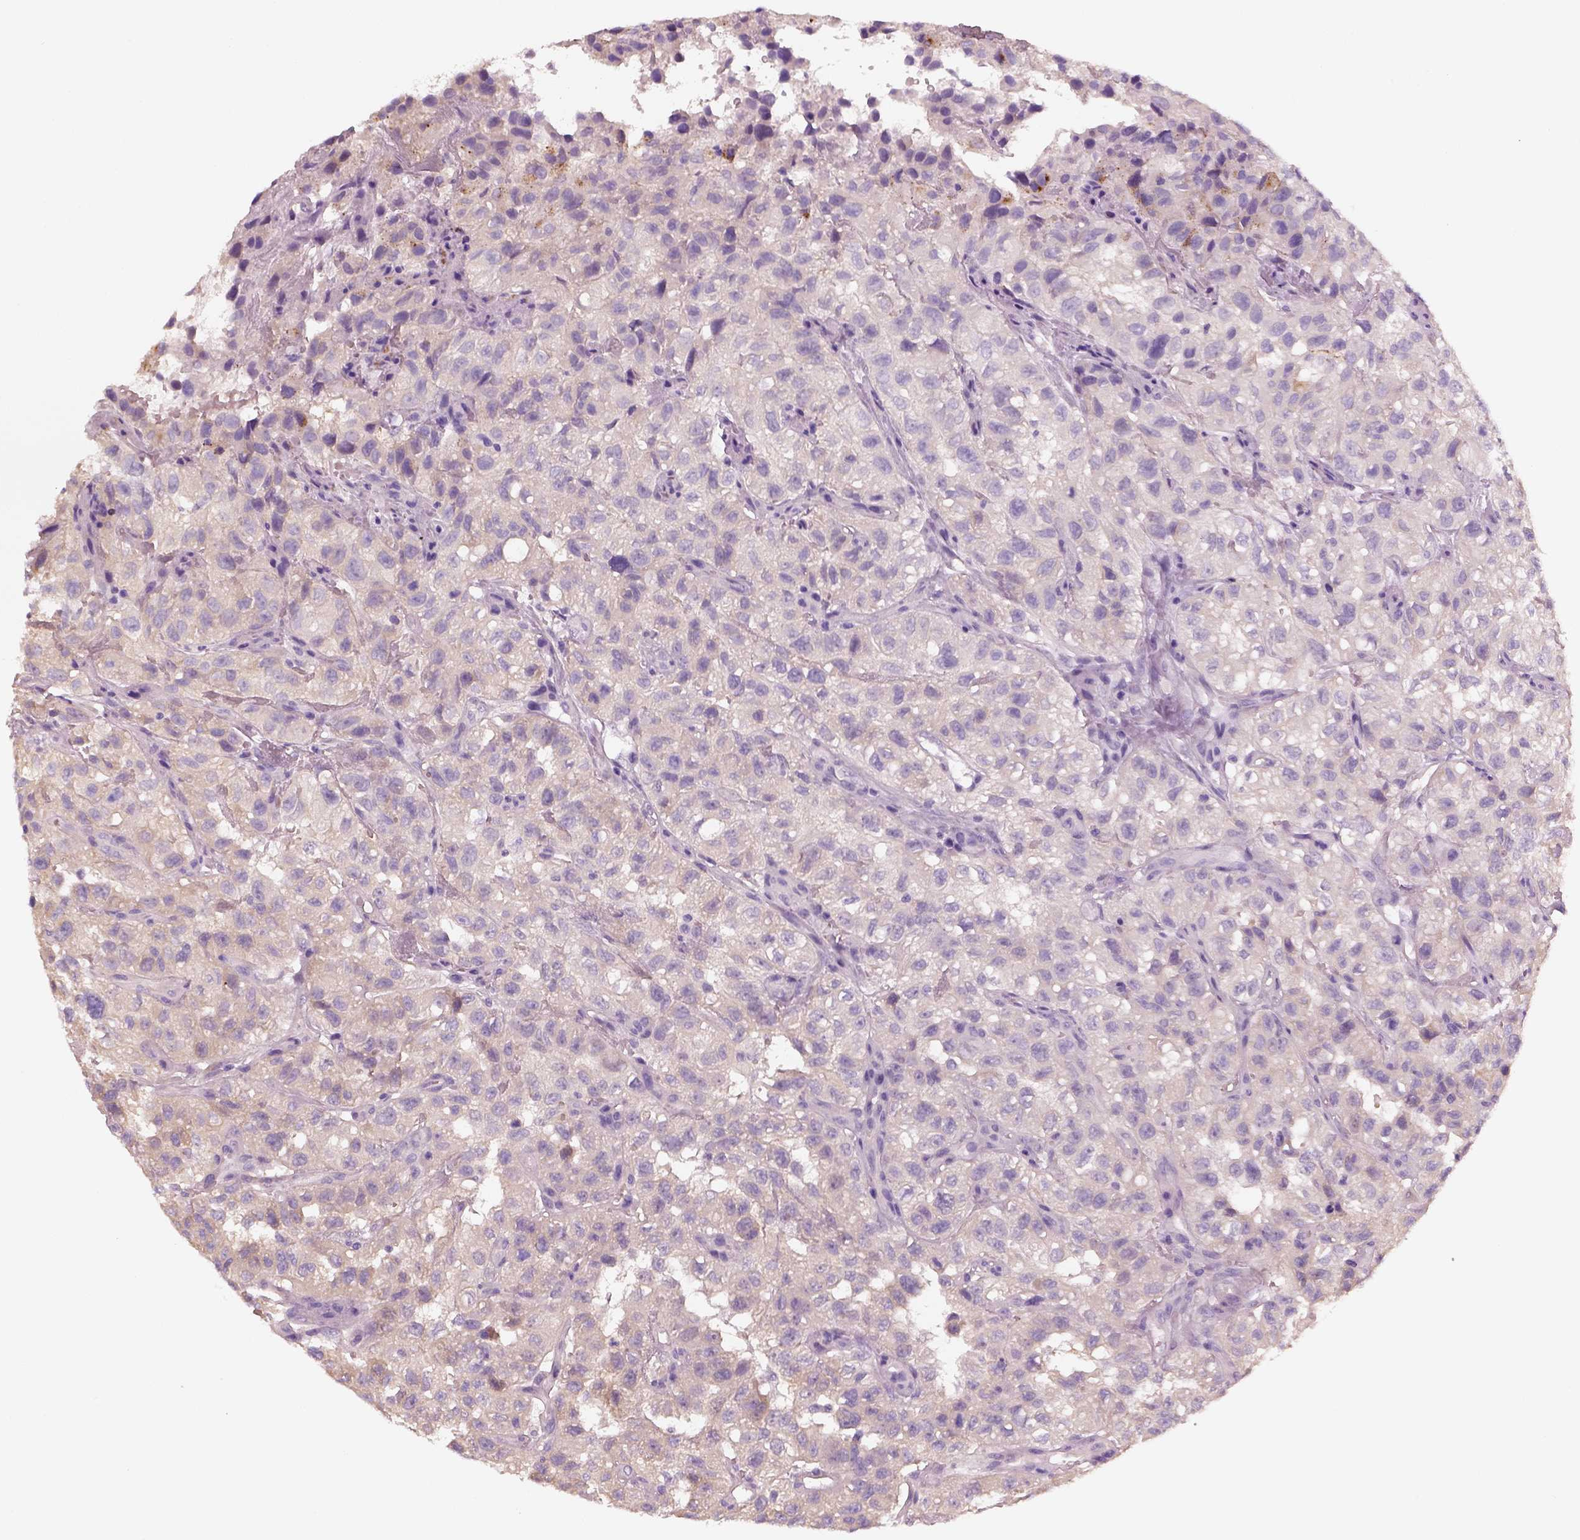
{"staining": {"intensity": "negative", "quantity": "none", "location": "none"}, "tissue": "renal cancer", "cell_type": "Tumor cells", "image_type": "cancer", "snomed": [{"axis": "morphology", "description": "Adenocarcinoma, NOS"}, {"axis": "topography", "description": "Kidney"}], "caption": "Renal cancer (adenocarcinoma) was stained to show a protein in brown. There is no significant expression in tumor cells.", "gene": "ELSPBP1", "patient": {"sex": "male", "age": 64}}